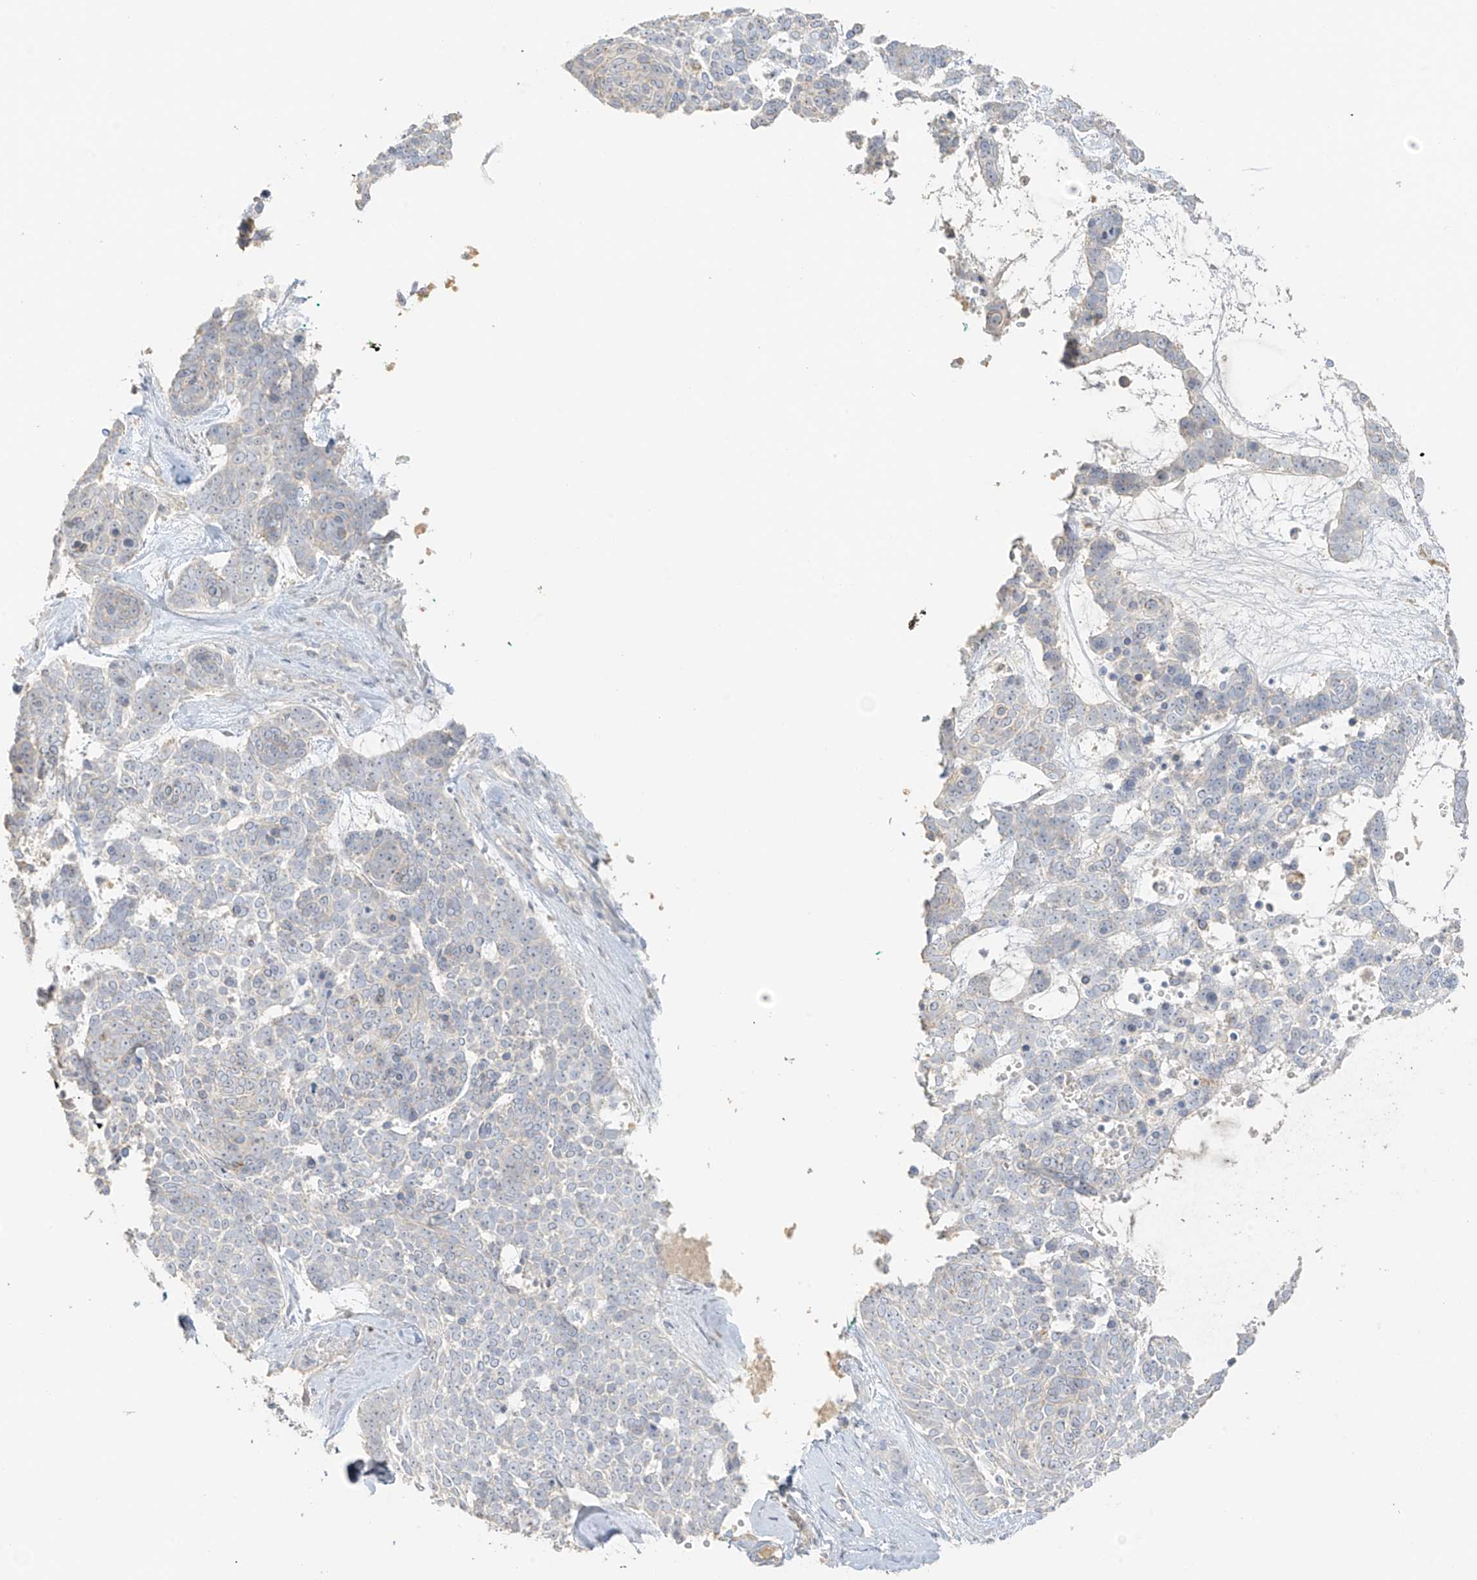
{"staining": {"intensity": "negative", "quantity": "none", "location": "none"}, "tissue": "skin cancer", "cell_type": "Tumor cells", "image_type": "cancer", "snomed": [{"axis": "morphology", "description": "Basal cell carcinoma"}, {"axis": "topography", "description": "Skin"}], "caption": "Immunohistochemical staining of basal cell carcinoma (skin) displays no significant staining in tumor cells. The staining is performed using DAB brown chromogen with nuclei counter-stained in using hematoxylin.", "gene": "ZBTB41", "patient": {"sex": "female", "age": 81}}